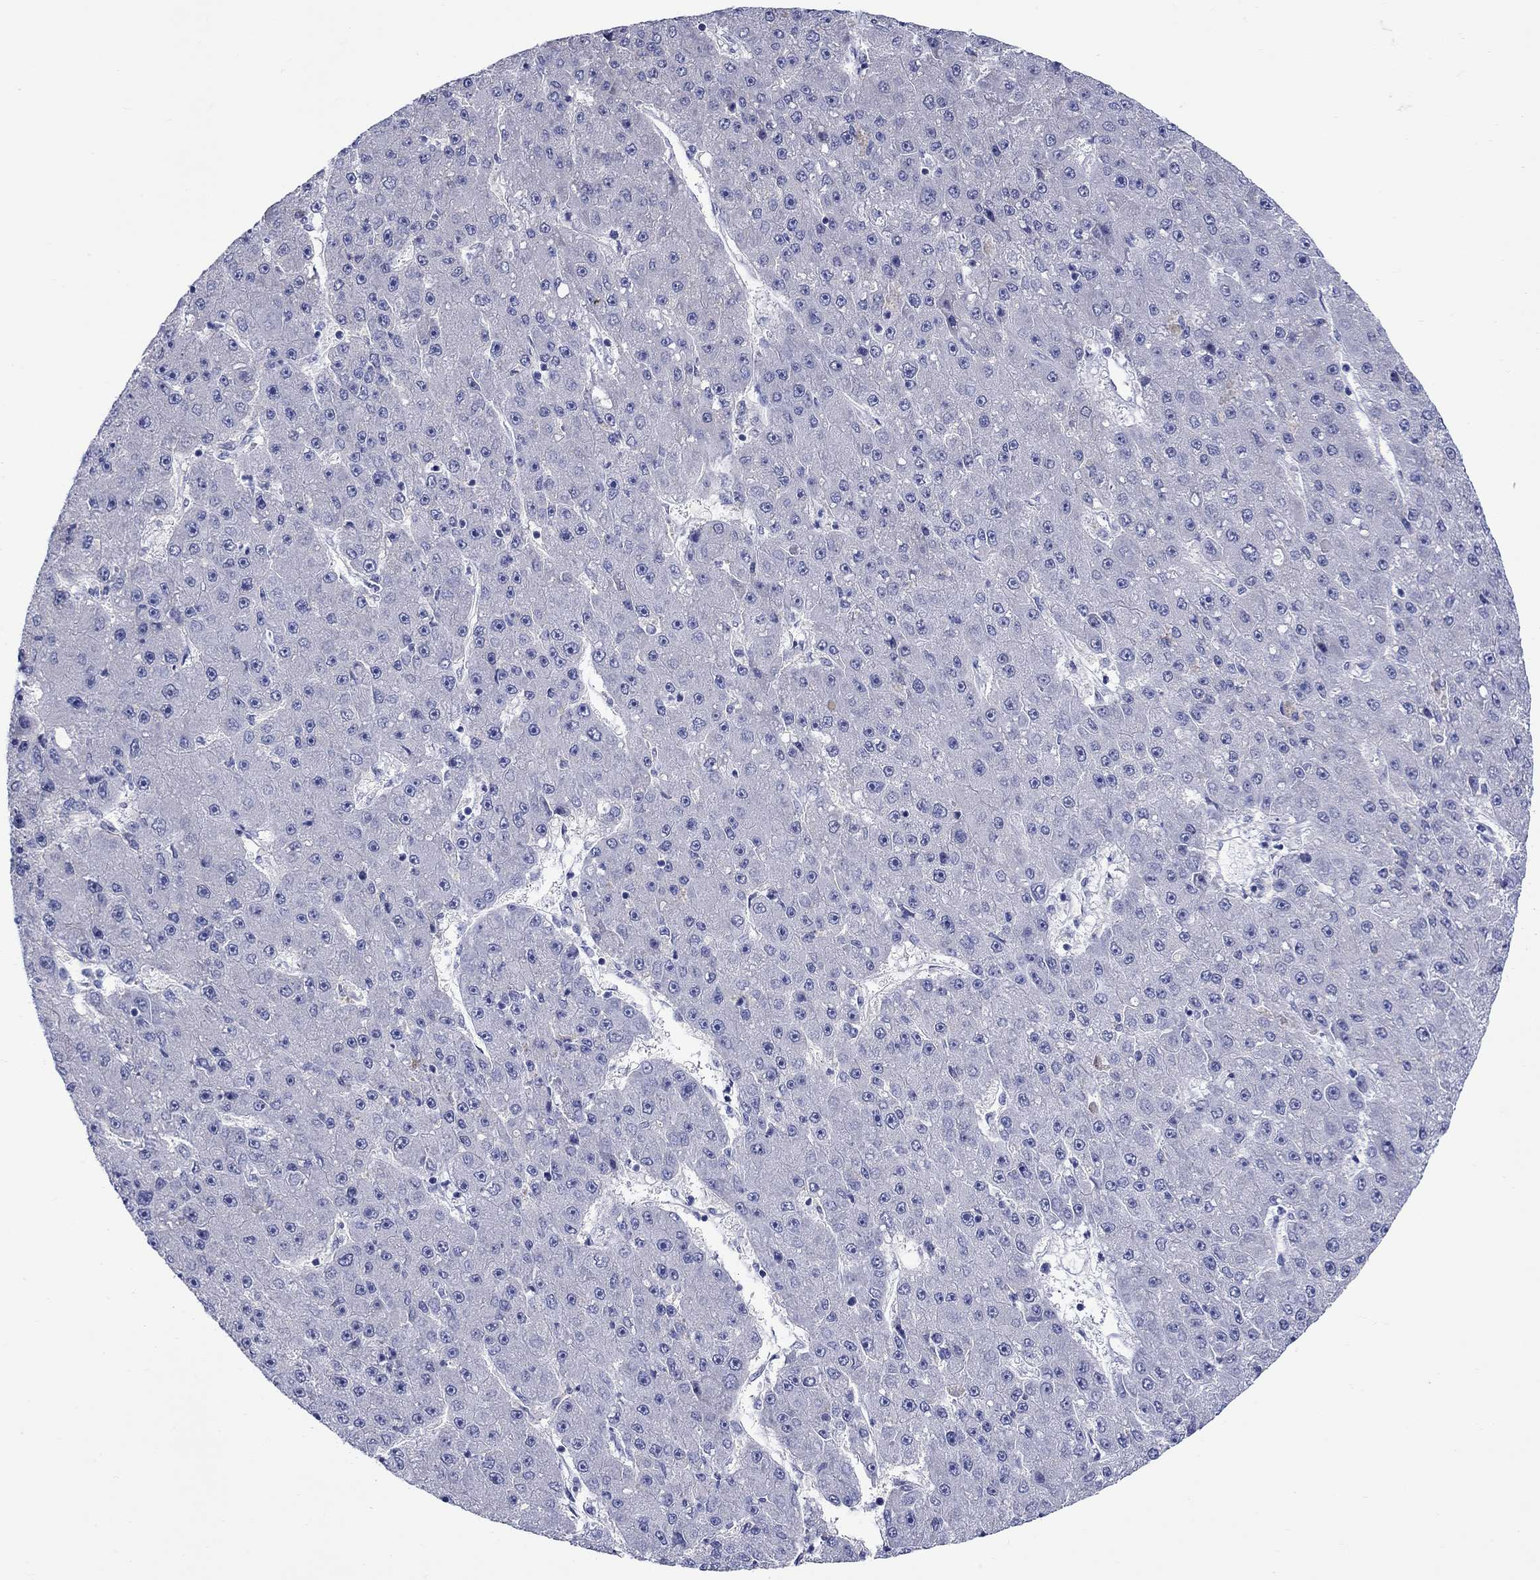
{"staining": {"intensity": "negative", "quantity": "none", "location": "none"}, "tissue": "liver cancer", "cell_type": "Tumor cells", "image_type": "cancer", "snomed": [{"axis": "morphology", "description": "Carcinoma, Hepatocellular, NOS"}, {"axis": "topography", "description": "Liver"}], "caption": "Immunohistochemistry (IHC) of human hepatocellular carcinoma (liver) shows no positivity in tumor cells.", "gene": "SLC30A3", "patient": {"sex": "male", "age": 67}}